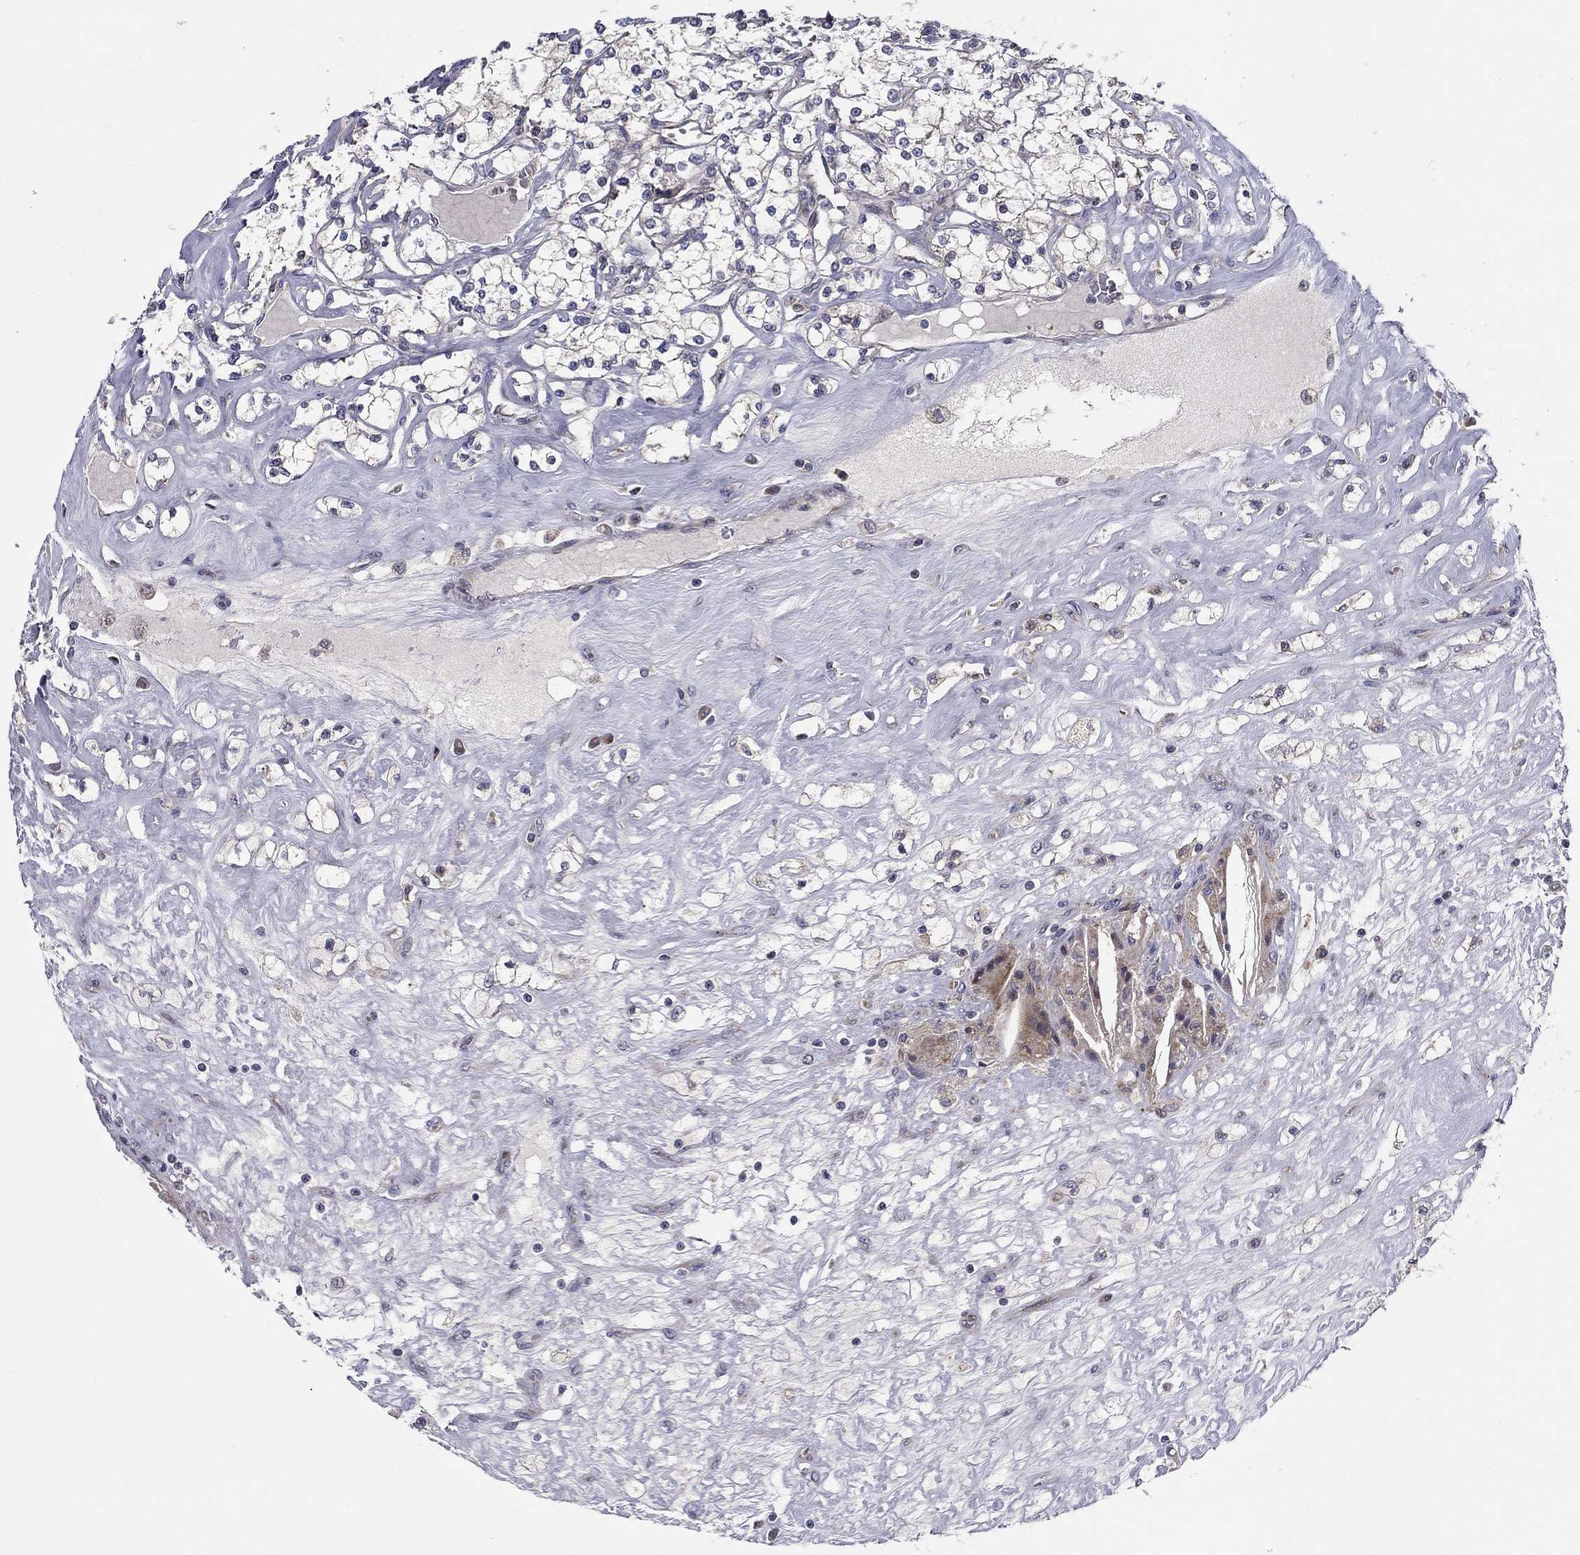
{"staining": {"intensity": "negative", "quantity": "none", "location": "none"}, "tissue": "renal cancer", "cell_type": "Tumor cells", "image_type": "cancer", "snomed": [{"axis": "morphology", "description": "Adenocarcinoma, NOS"}, {"axis": "topography", "description": "Kidney"}], "caption": "There is no significant staining in tumor cells of adenocarcinoma (renal). (DAB (3,3'-diaminobenzidine) immunohistochemistry, high magnification).", "gene": "MMAA", "patient": {"sex": "male", "age": 67}}